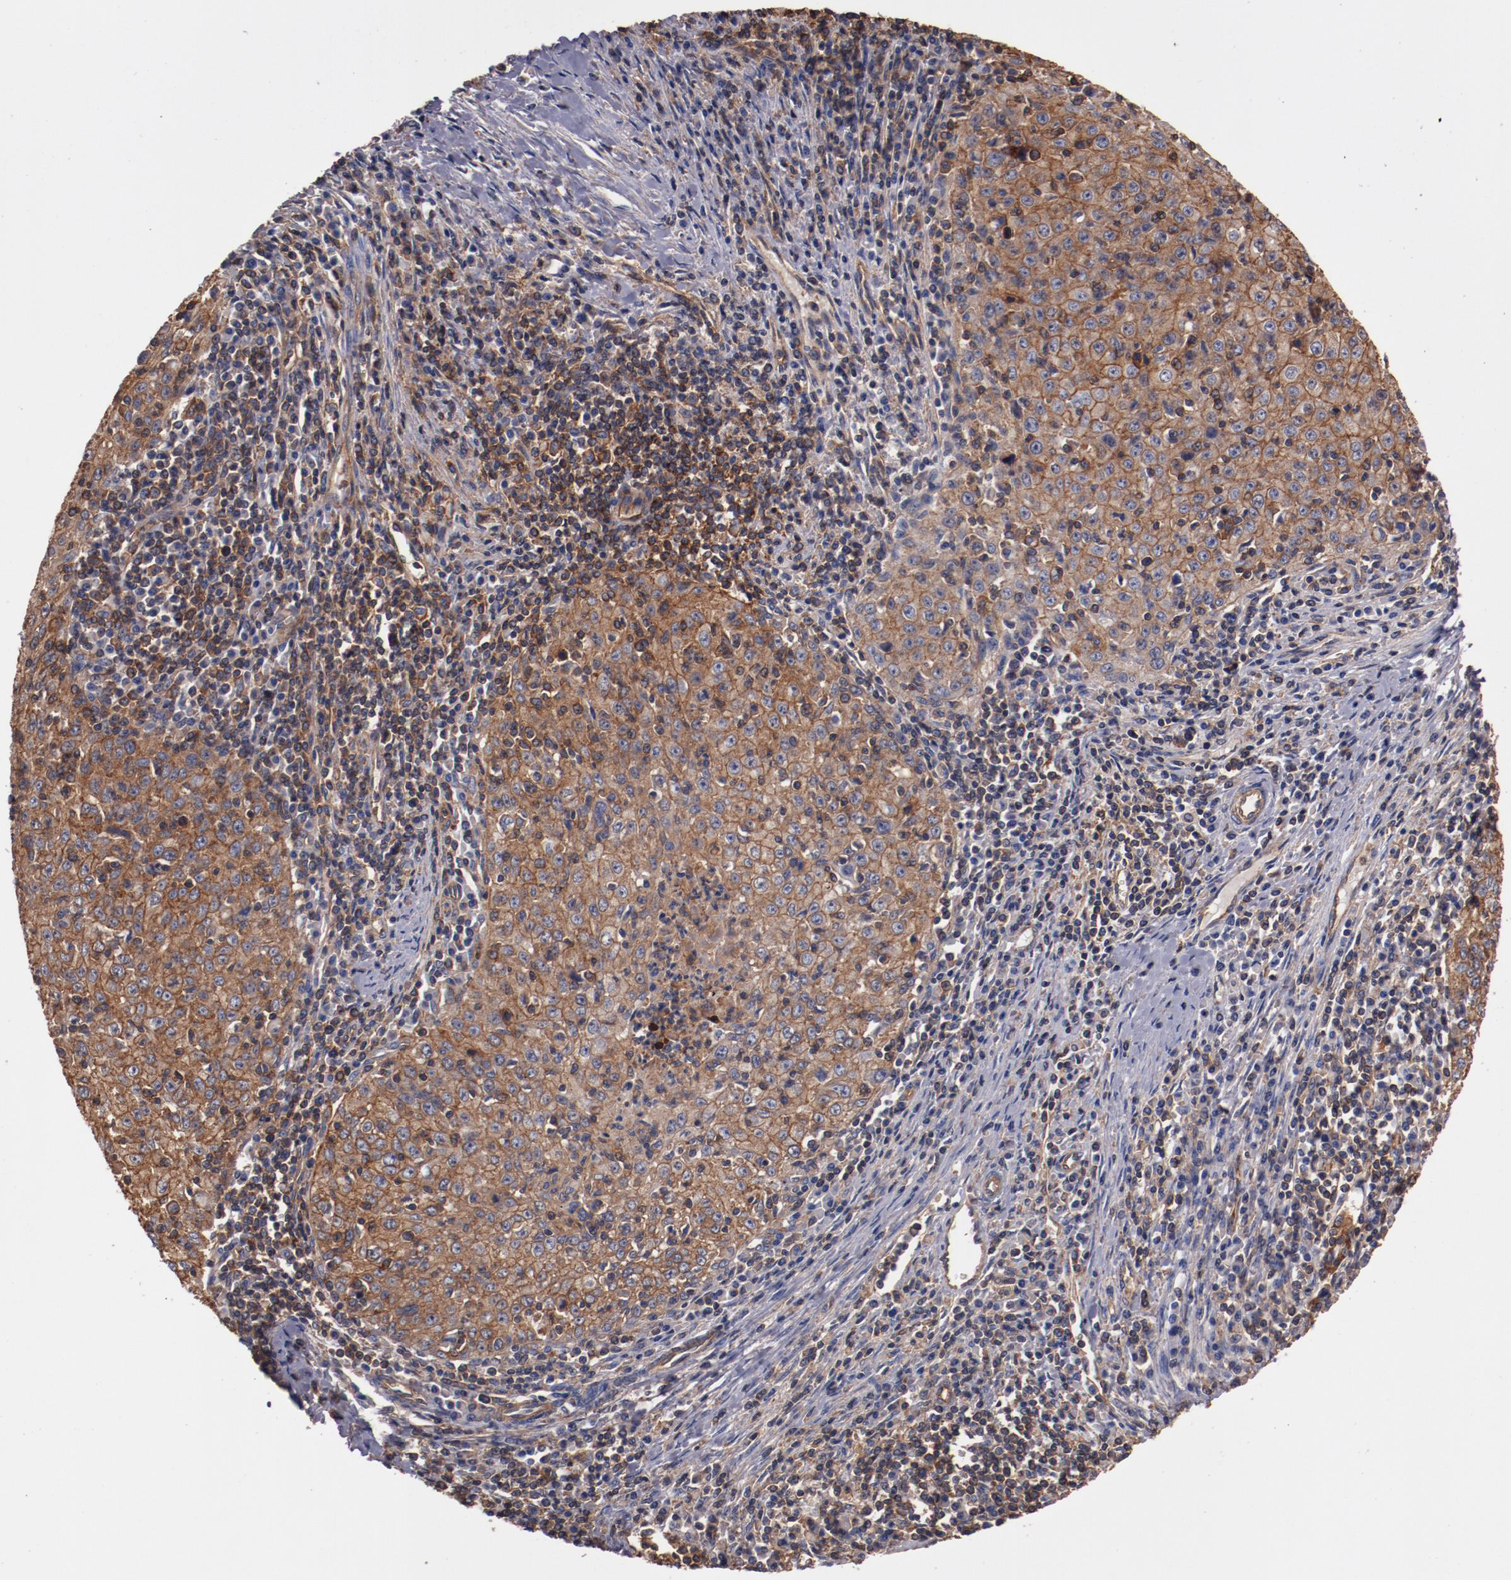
{"staining": {"intensity": "moderate", "quantity": ">75%", "location": "cytoplasmic/membranous"}, "tissue": "cervical cancer", "cell_type": "Tumor cells", "image_type": "cancer", "snomed": [{"axis": "morphology", "description": "Squamous cell carcinoma, NOS"}, {"axis": "topography", "description": "Cervix"}], "caption": "A brown stain labels moderate cytoplasmic/membranous positivity of a protein in human cervical squamous cell carcinoma tumor cells. The protein is stained brown, and the nuclei are stained in blue (DAB (3,3'-diaminobenzidine) IHC with brightfield microscopy, high magnification).", "gene": "TMOD3", "patient": {"sex": "female", "age": 27}}